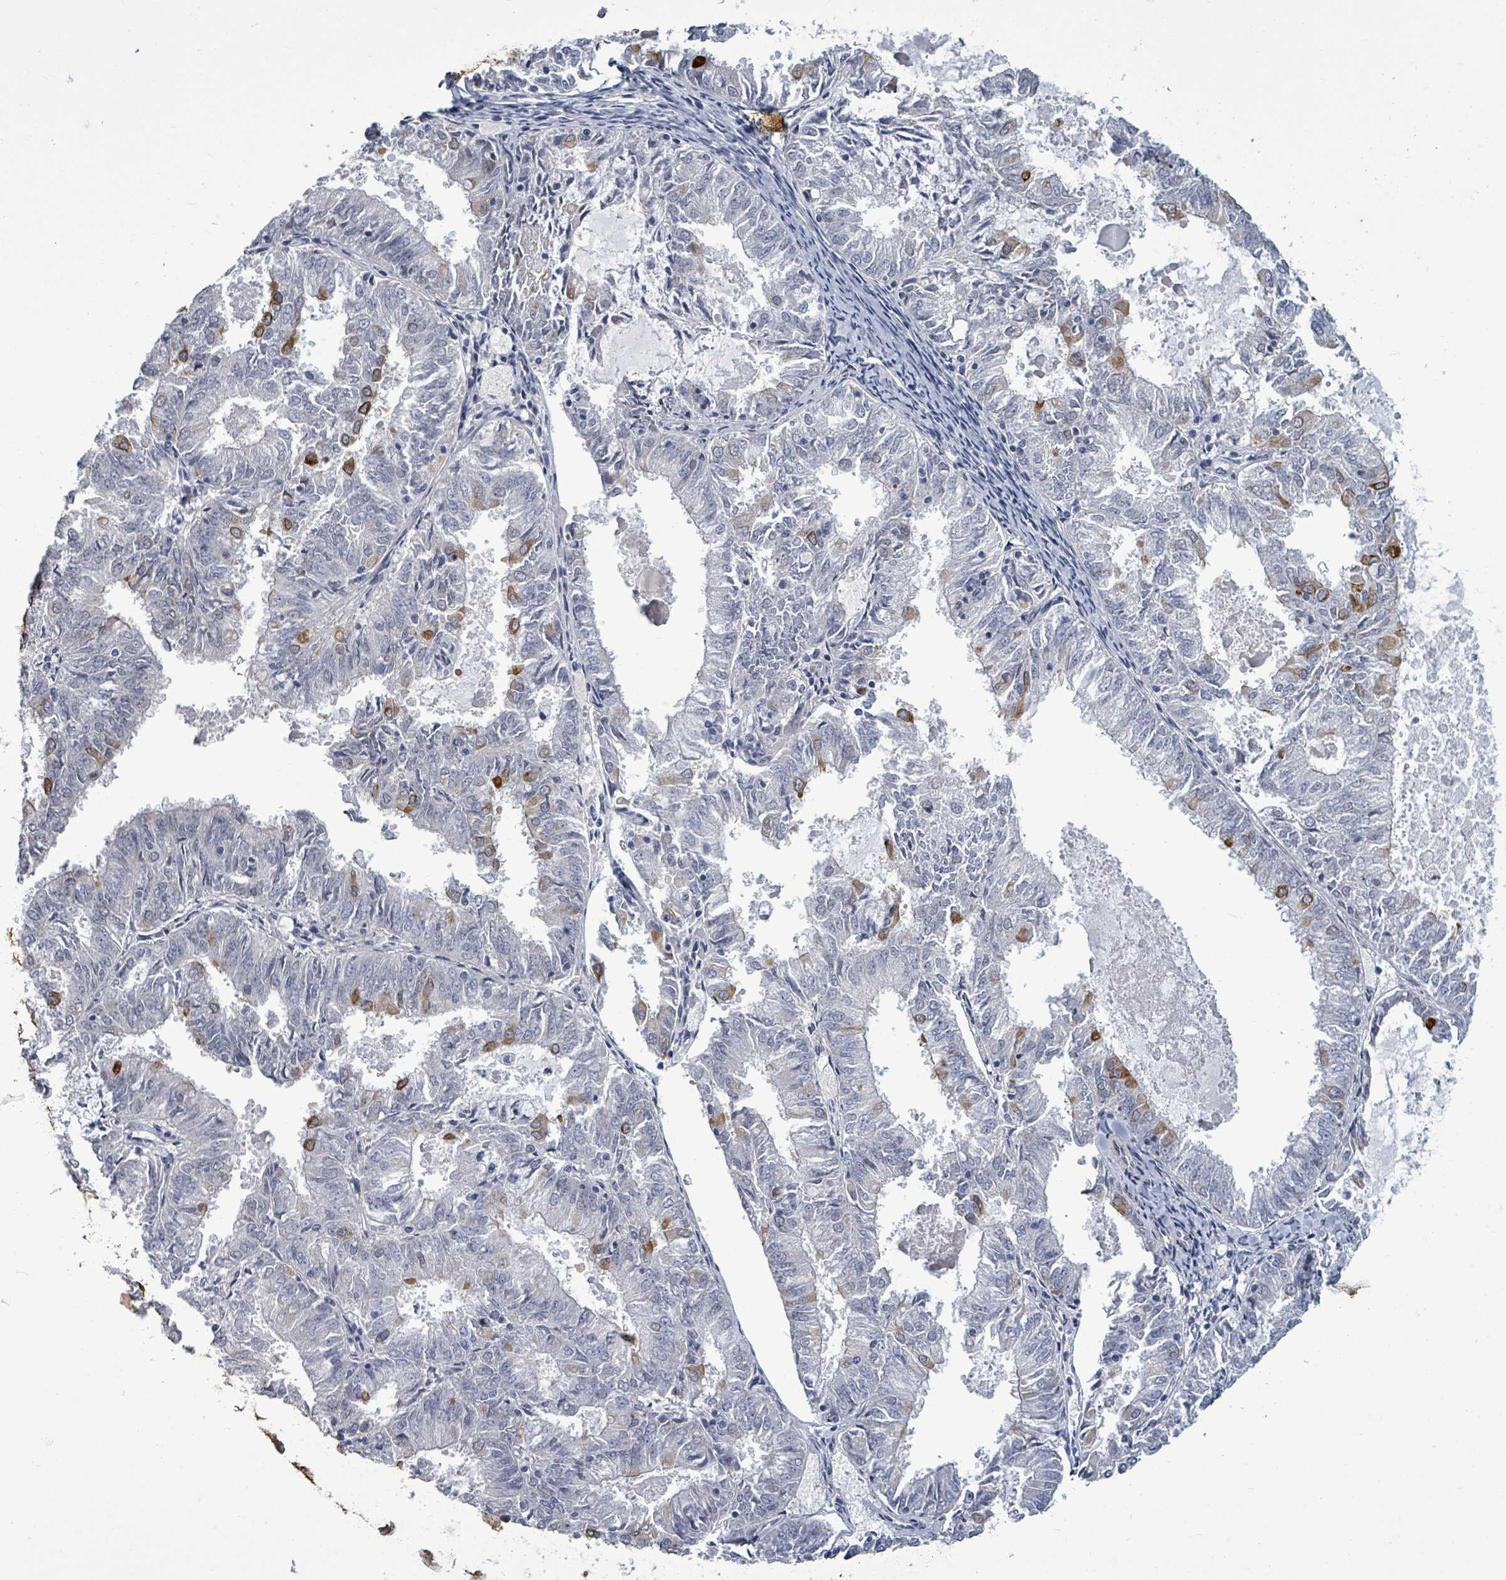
{"staining": {"intensity": "strong", "quantity": "<25%", "location": "cytoplasmic/membranous"}, "tissue": "endometrial cancer", "cell_type": "Tumor cells", "image_type": "cancer", "snomed": [{"axis": "morphology", "description": "Adenocarcinoma, NOS"}, {"axis": "topography", "description": "Endometrium"}], "caption": "IHC image of neoplastic tissue: human endometrial cancer stained using immunohistochemistry shows medium levels of strong protein expression localized specifically in the cytoplasmic/membranous of tumor cells, appearing as a cytoplasmic/membranous brown color.", "gene": "PTPN20", "patient": {"sex": "female", "age": 57}}